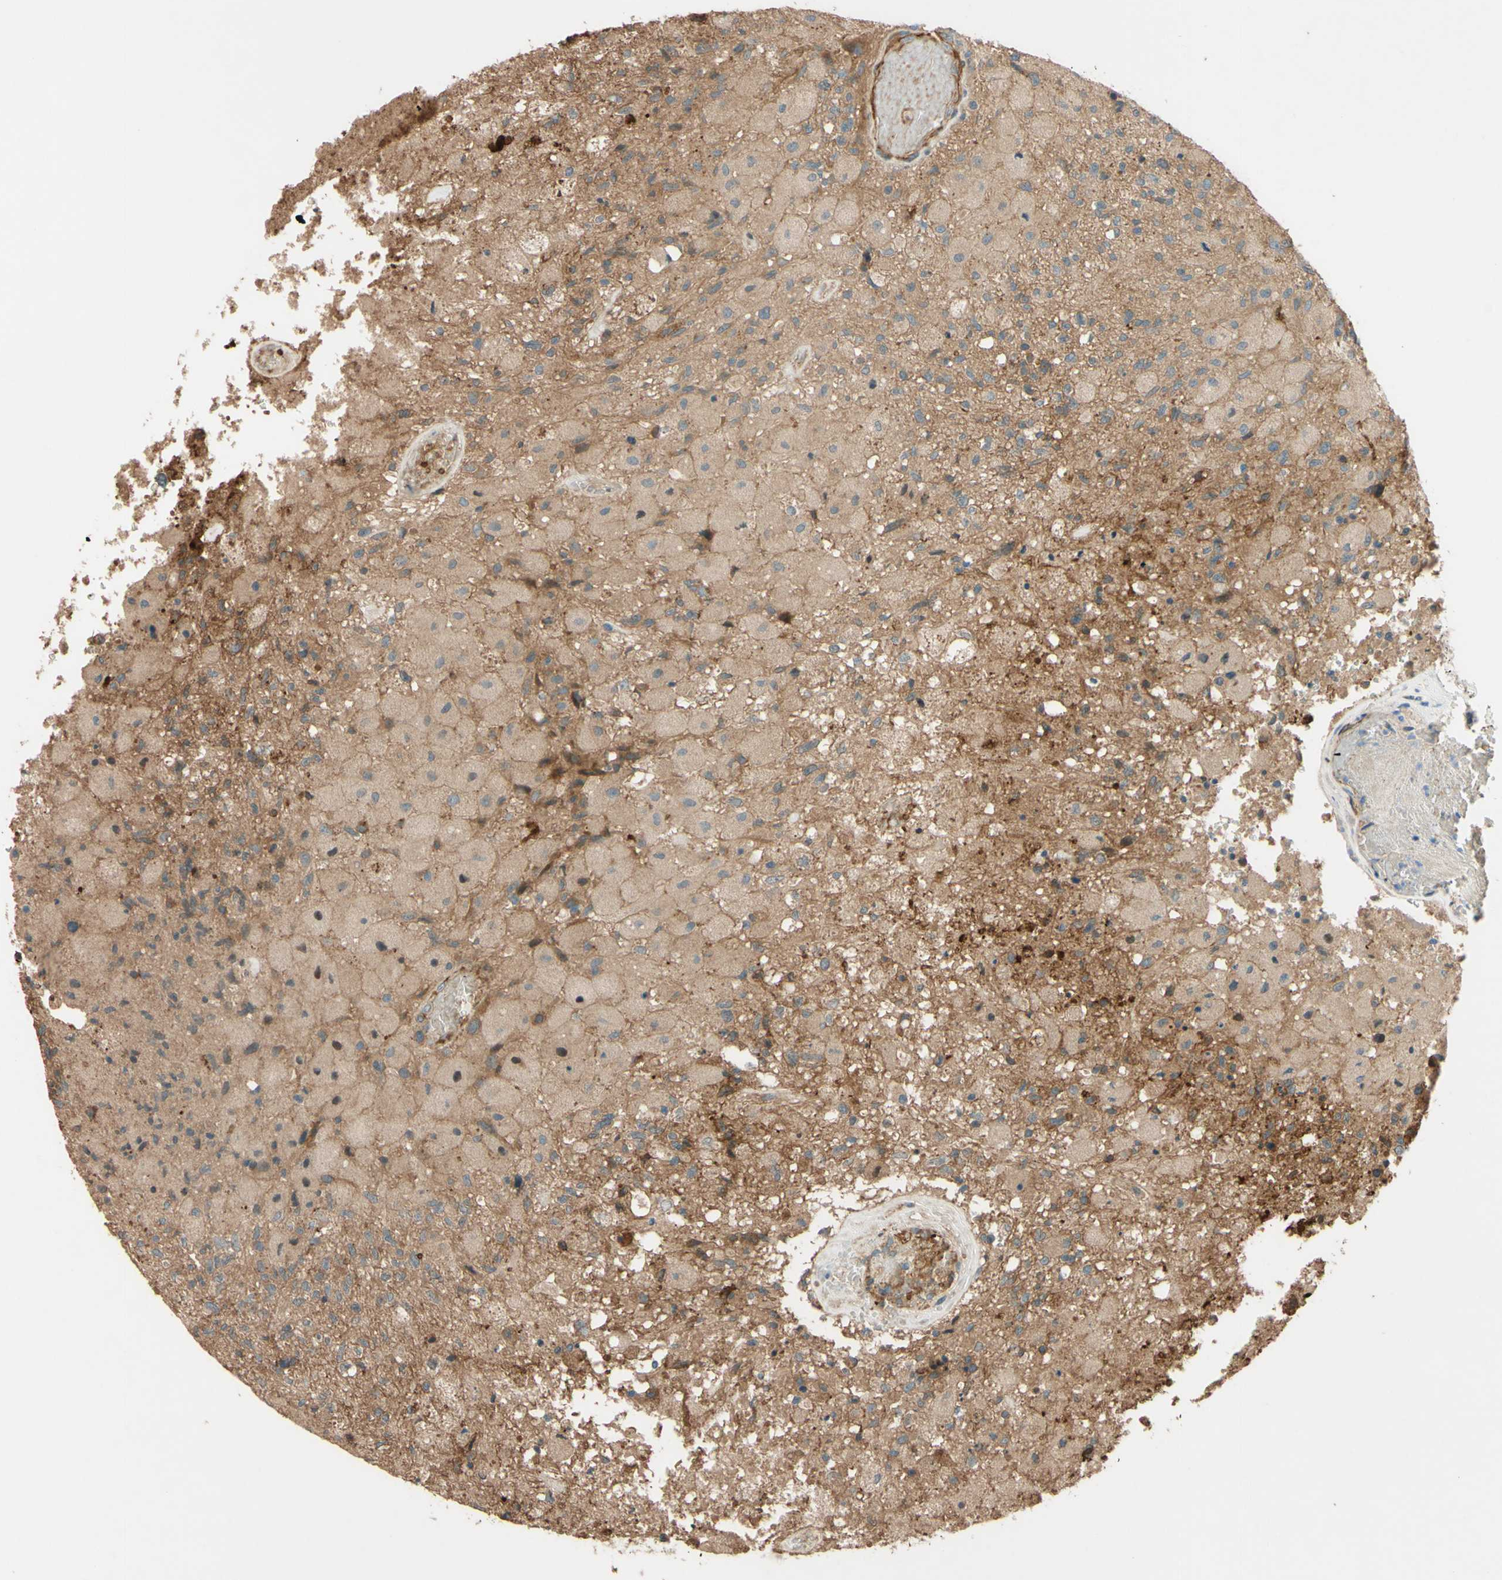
{"staining": {"intensity": "weak", "quantity": ">75%", "location": "cytoplasmic/membranous"}, "tissue": "glioma", "cell_type": "Tumor cells", "image_type": "cancer", "snomed": [{"axis": "morphology", "description": "Normal tissue, NOS"}, {"axis": "morphology", "description": "Glioma, malignant, High grade"}, {"axis": "topography", "description": "Cerebral cortex"}], "caption": "Malignant glioma (high-grade) stained with immunohistochemistry (IHC) displays weak cytoplasmic/membranous expression in about >75% of tumor cells.", "gene": "ADAM17", "patient": {"sex": "male", "age": 77}}